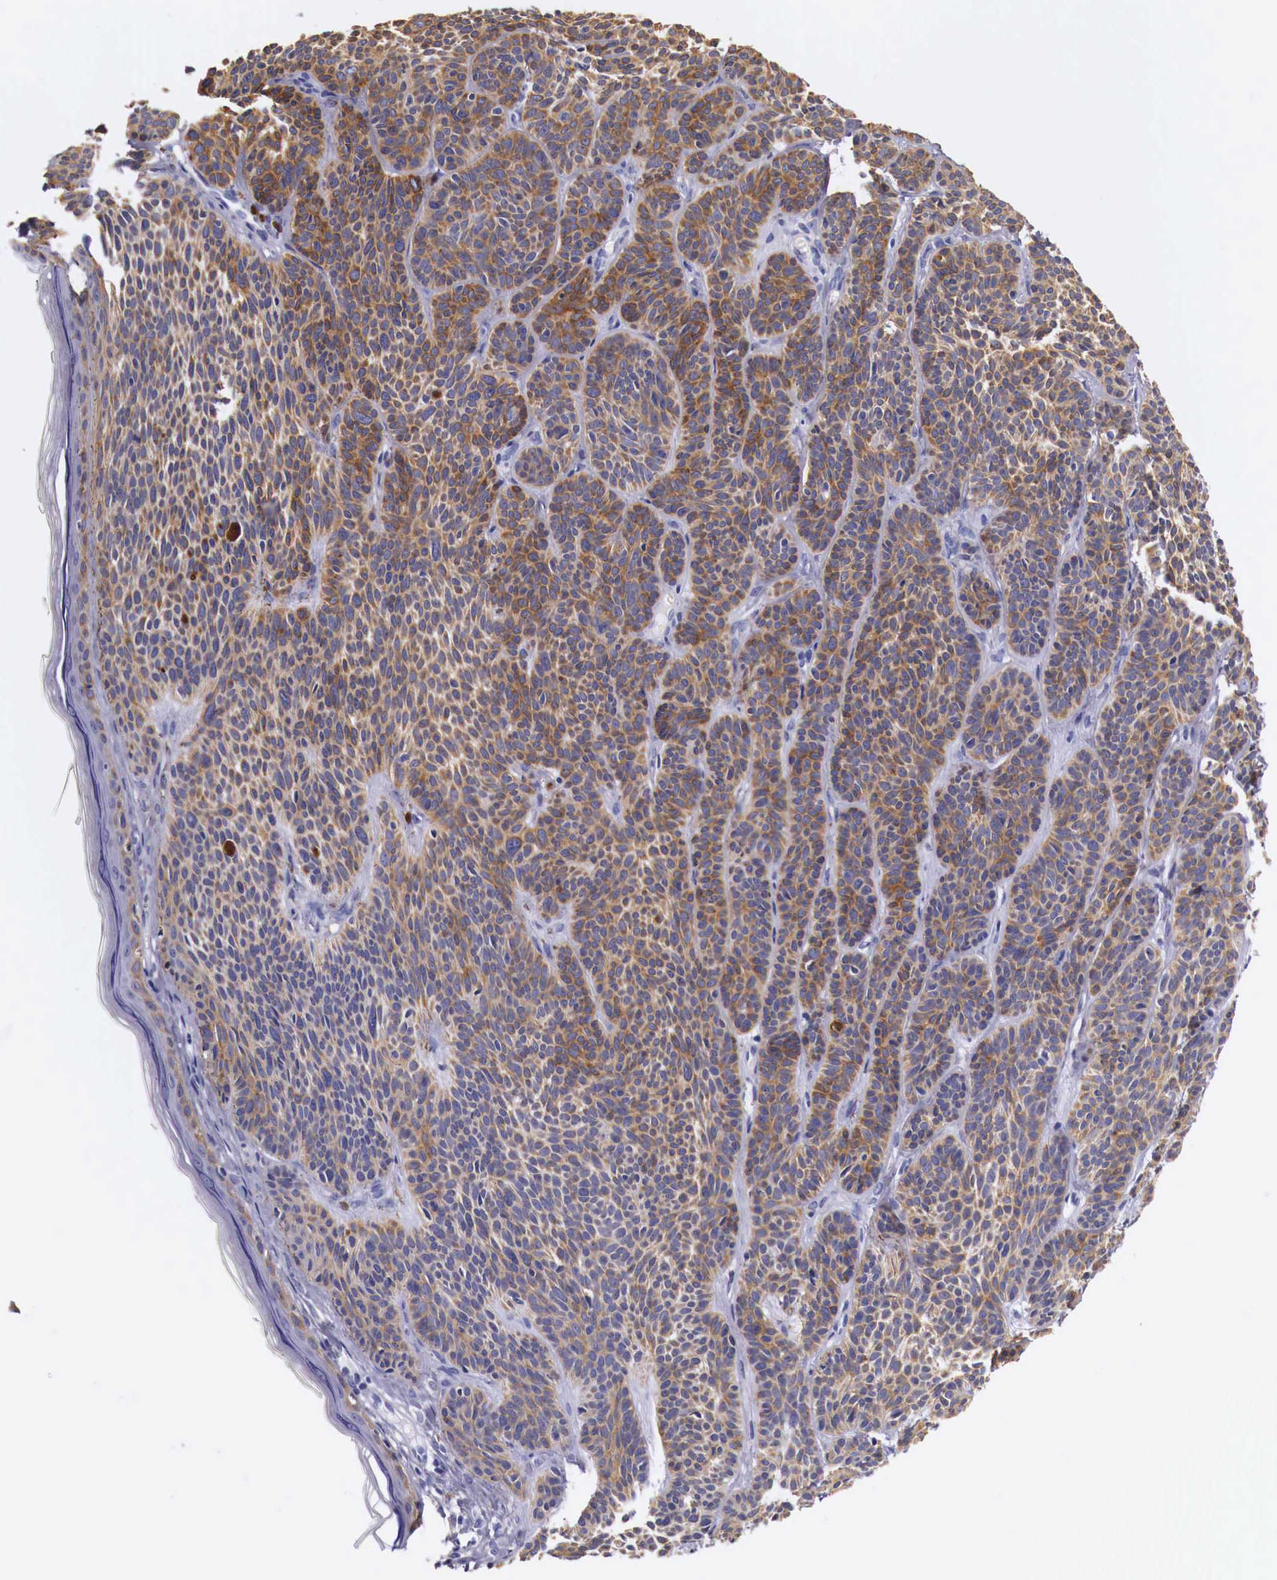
{"staining": {"intensity": "moderate", "quantity": ">75%", "location": "cytoplasmic/membranous"}, "tissue": "skin cancer", "cell_type": "Tumor cells", "image_type": "cancer", "snomed": [{"axis": "morphology", "description": "Basal cell carcinoma"}, {"axis": "topography", "description": "Skin"}], "caption": "IHC image of skin cancer (basal cell carcinoma) stained for a protein (brown), which displays medium levels of moderate cytoplasmic/membranous expression in approximately >75% of tumor cells.", "gene": "NREP", "patient": {"sex": "female", "age": 62}}